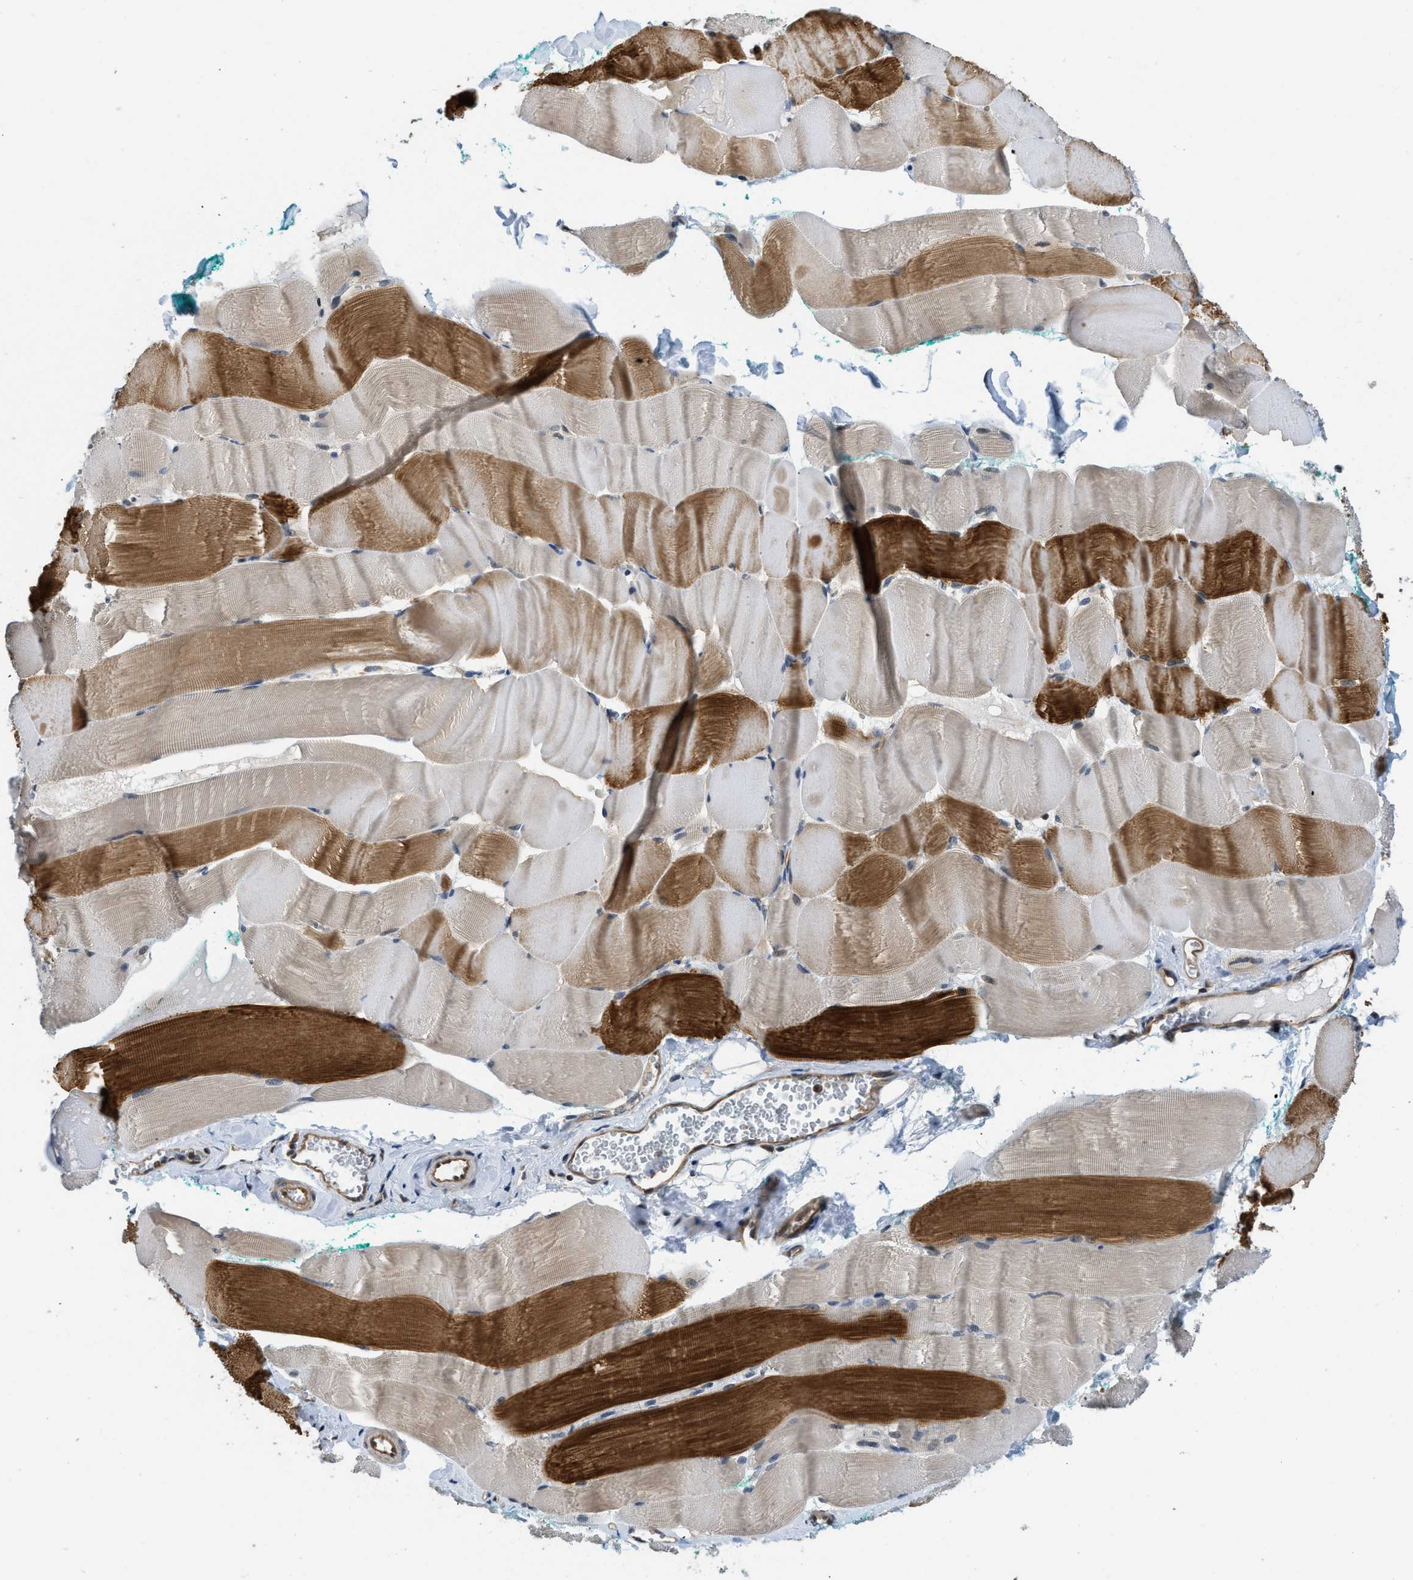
{"staining": {"intensity": "strong", "quantity": "25%-75%", "location": "cytoplasmic/membranous"}, "tissue": "skeletal muscle", "cell_type": "Myocytes", "image_type": "normal", "snomed": [{"axis": "morphology", "description": "Normal tissue, NOS"}, {"axis": "morphology", "description": "Squamous cell carcinoma, NOS"}, {"axis": "topography", "description": "Skeletal muscle"}], "caption": "DAB (3,3'-diaminobenzidine) immunohistochemical staining of normal skeletal muscle reveals strong cytoplasmic/membranous protein staining in approximately 25%-75% of myocytes.", "gene": "TES", "patient": {"sex": "male", "age": 51}}